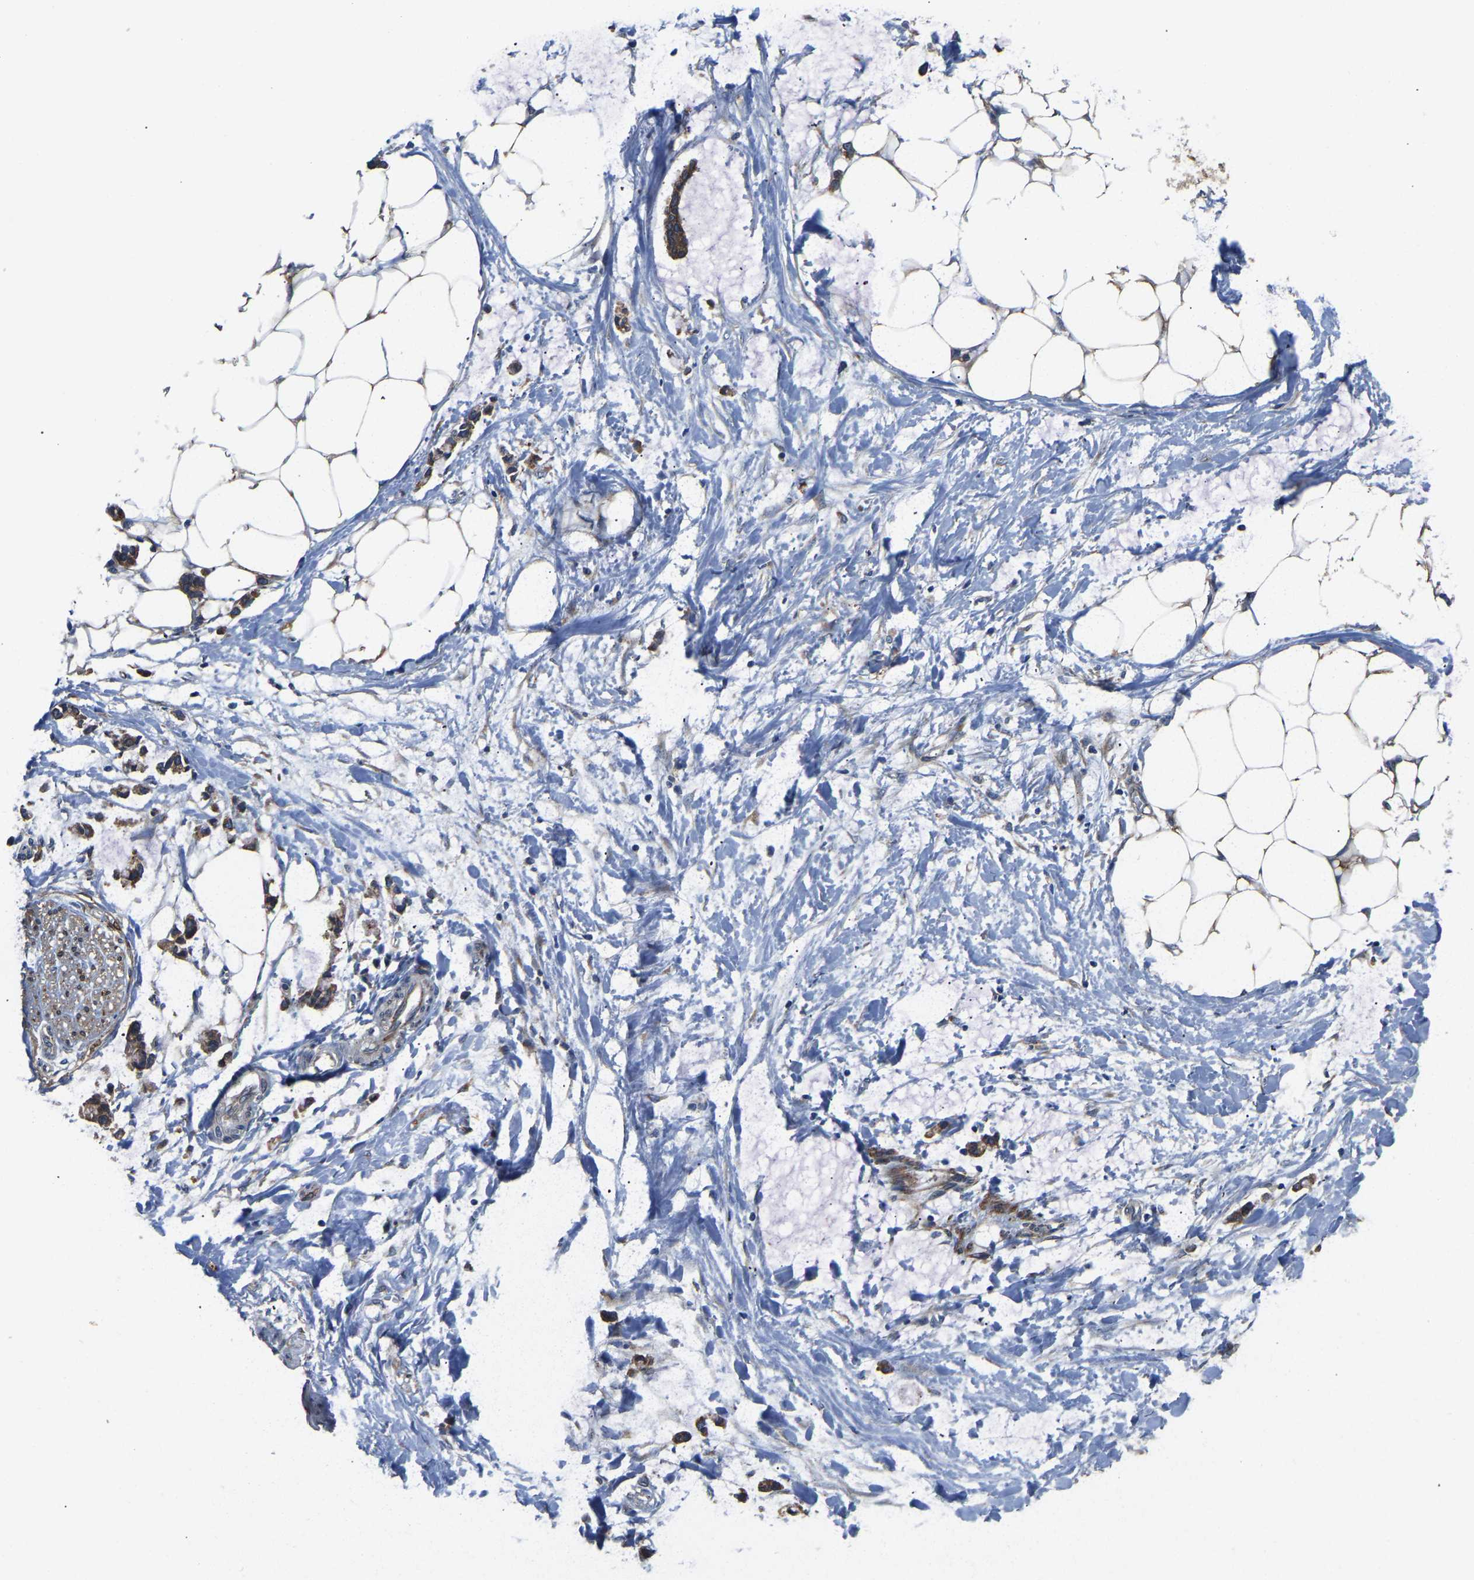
{"staining": {"intensity": "moderate", "quantity": ">75%", "location": "cytoplasmic/membranous"}, "tissue": "adipose tissue", "cell_type": "Adipocytes", "image_type": "normal", "snomed": [{"axis": "morphology", "description": "Normal tissue, NOS"}, {"axis": "morphology", "description": "Adenocarcinoma, NOS"}, {"axis": "topography", "description": "Colon"}, {"axis": "topography", "description": "Peripheral nerve tissue"}], "caption": "A brown stain labels moderate cytoplasmic/membranous staining of a protein in adipocytes of normal adipose tissue. The protein of interest is stained brown, and the nuclei are stained in blue (DAB IHC with brightfield microscopy, high magnification).", "gene": "ARL6IP5", "patient": {"sex": "male", "age": 14}}